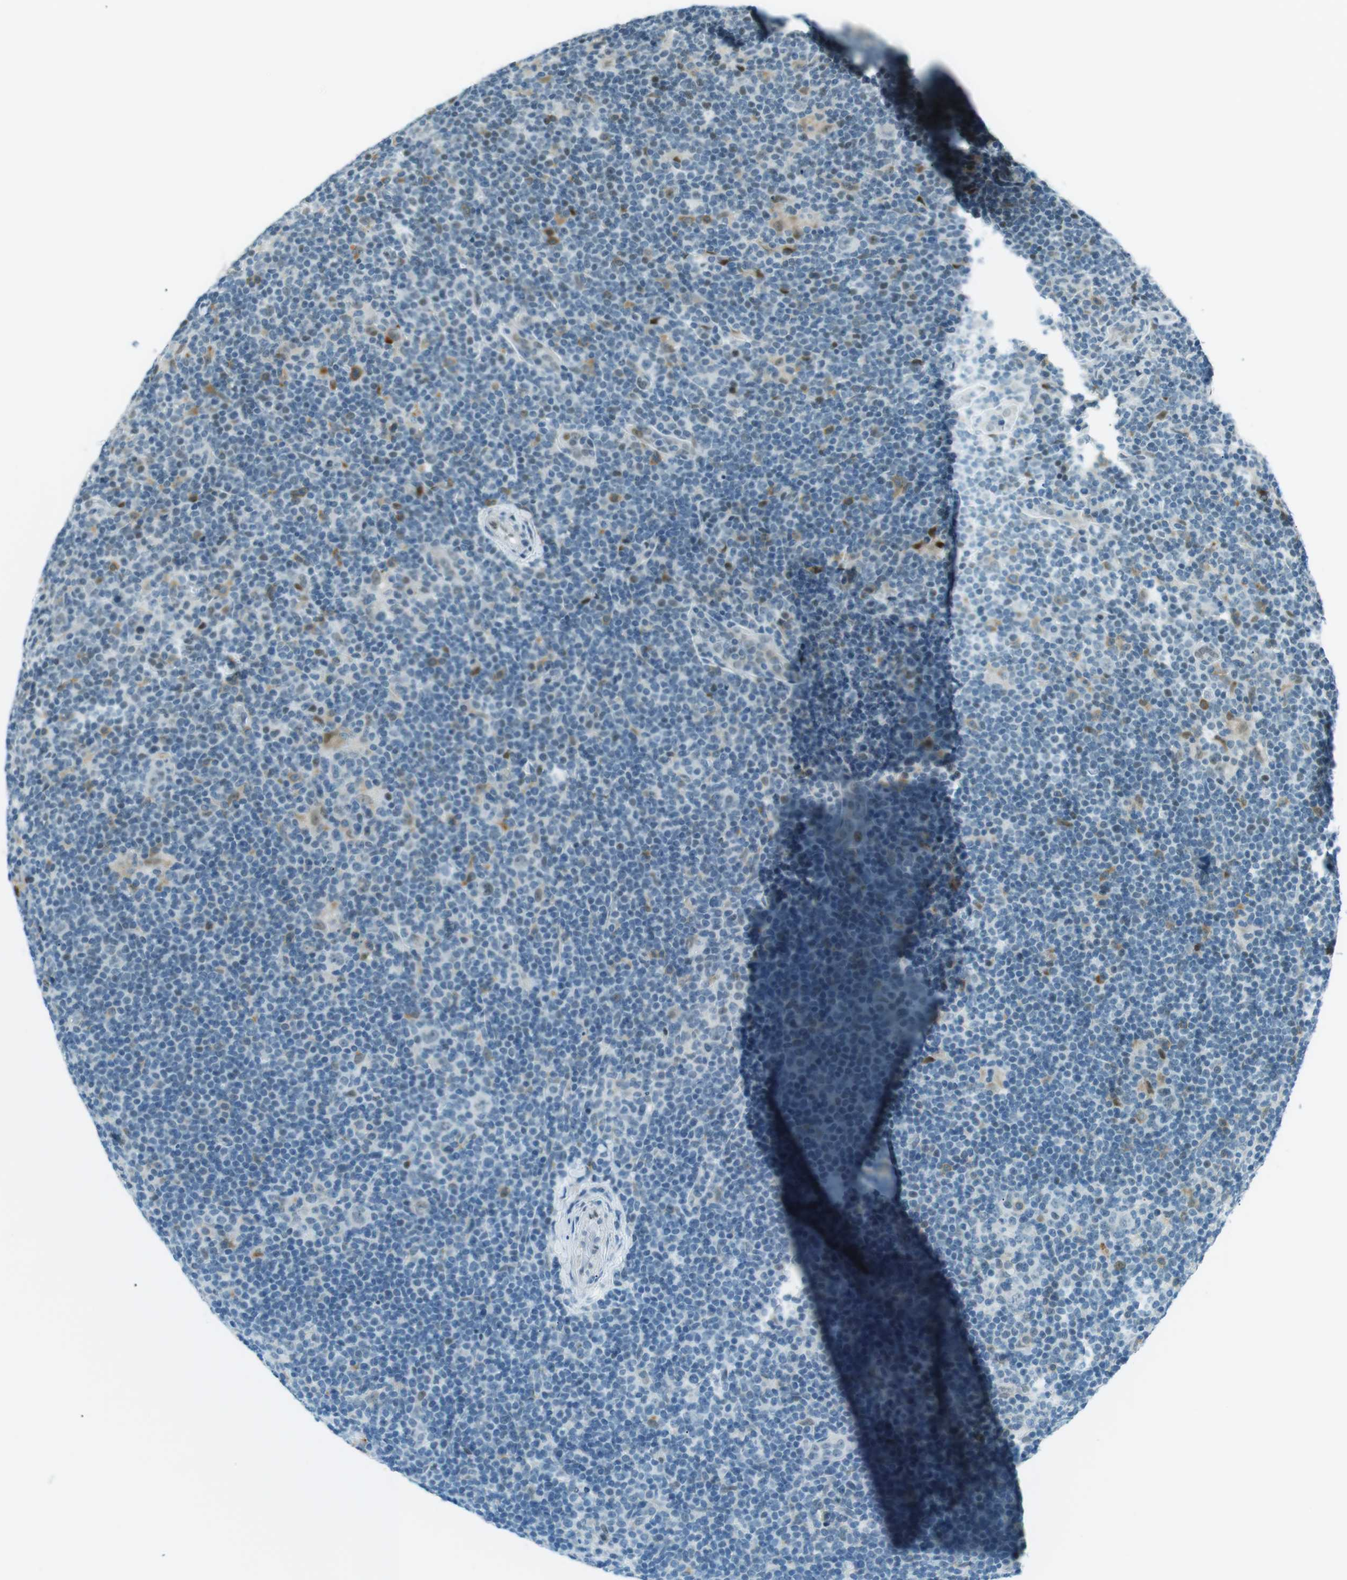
{"staining": {"intensity": "moderate", "quantity": "<25%", "location": "nuclear"}, "tissue": "lymphoma", "cell_type": "Tumor cells", "image_type": "cancer", "snomed": [{"axis": "morphology", "description": "Hodgkin's disease, NOS"}, {"axis": "topography", "description": "Lymph node"}], "caption": "Hodgkin's disease stained with IHC displays moderate nuclear expression in about <25% of tumor cells.", "gene": "PJA1", "patient": {"sex": "female", "age": 57}}